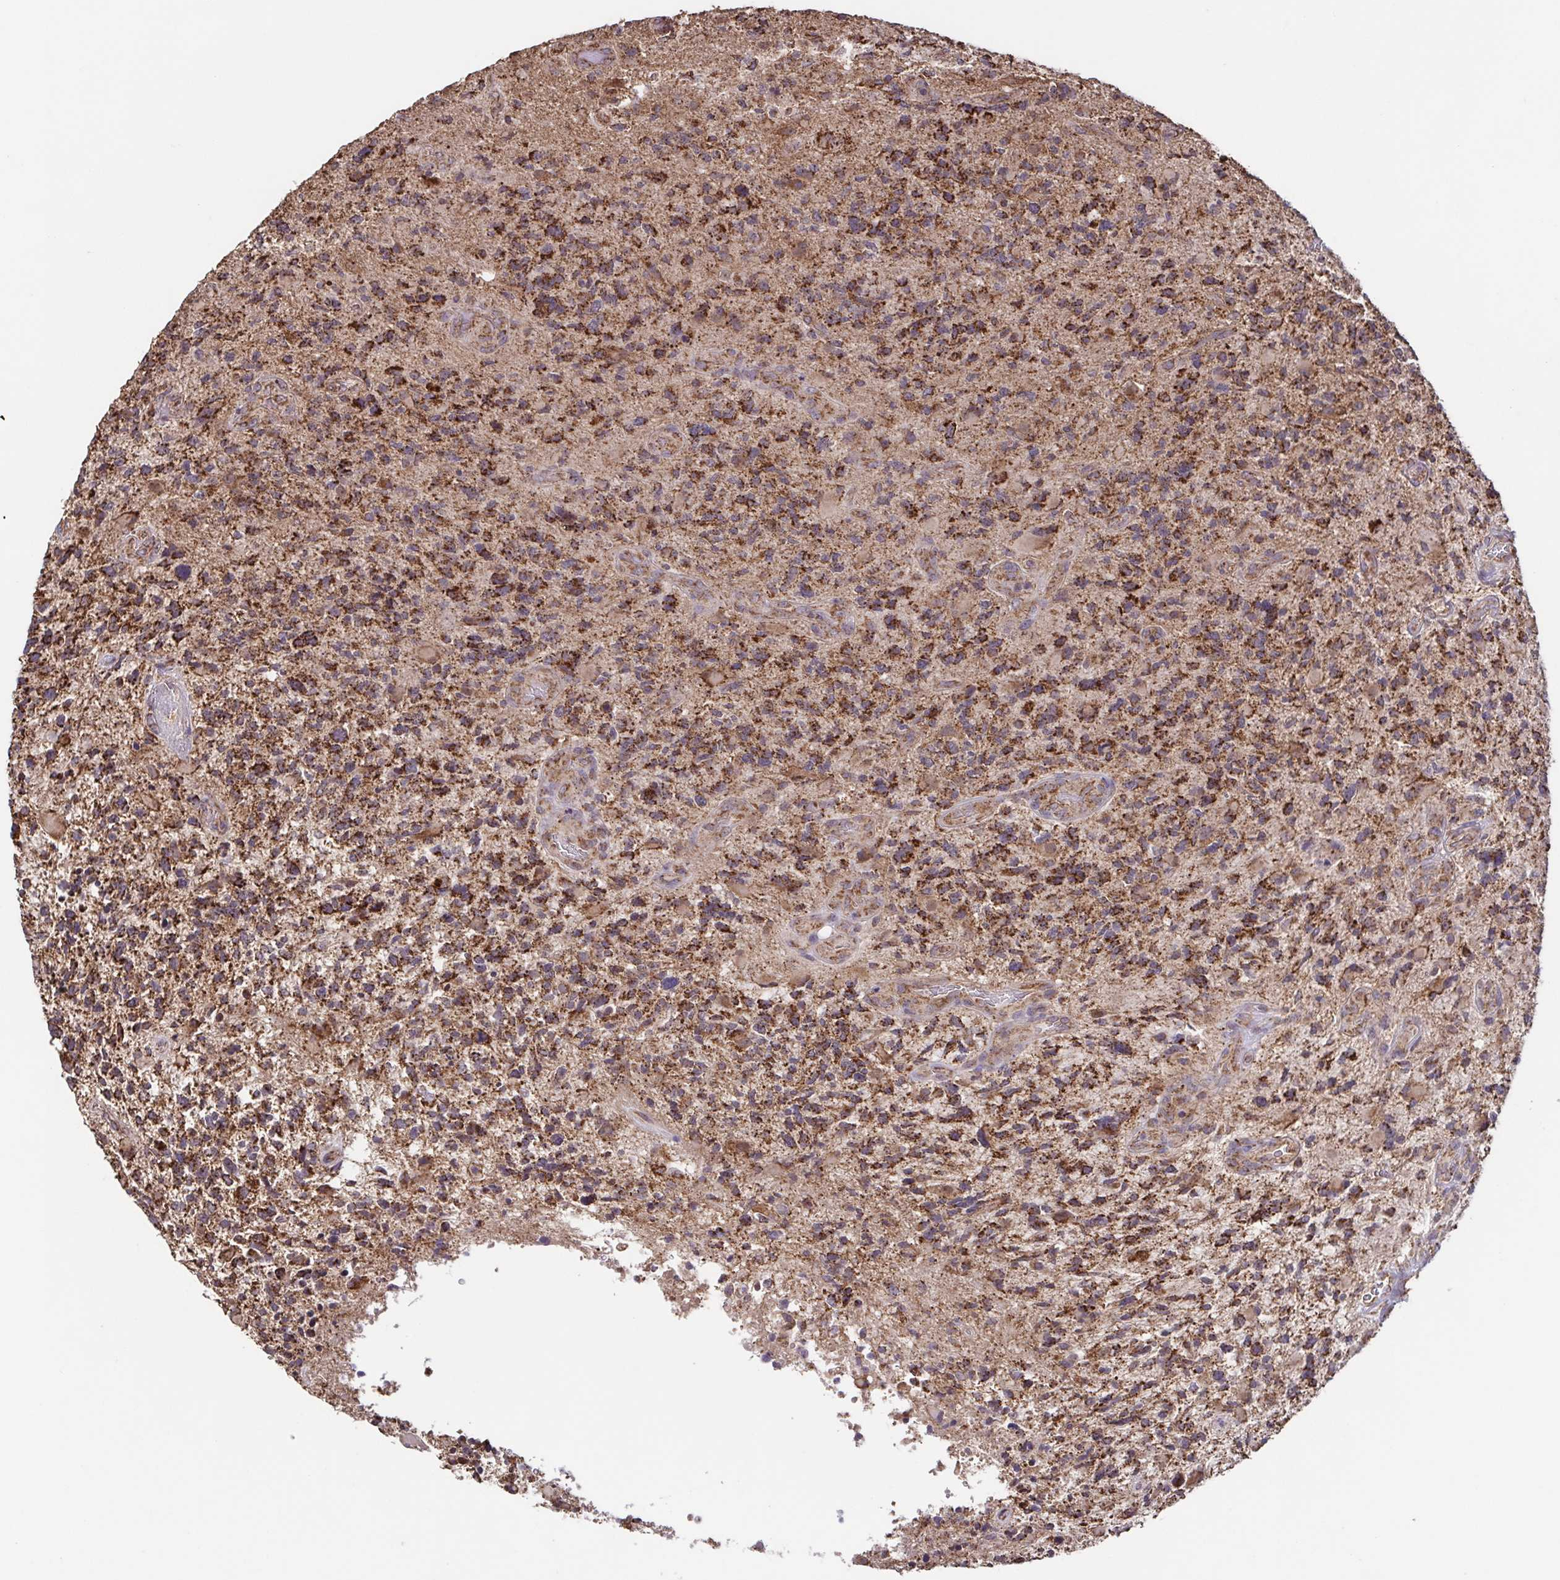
{"staining": {"intensity": "strong", "quantity": ">75%", "location": "cytoplasmic/membranous"}, "tissue": "glioma", "cell_type": "Tumor cells", "image_type": "cancer", "snomed": [{"axis": "morphology", "description": "Glioma, malignant, High grade"}, {"axis": "topography", "description": "Brain"}], "caption": "This is a micrograph of immunohistochemistry (IHC) staining of glioma, which shows strong expression in the cytoplasmic/membranous of tumor cells.", "gene": "DIP2B", "patient": {"sex": "female", "age": 71}}